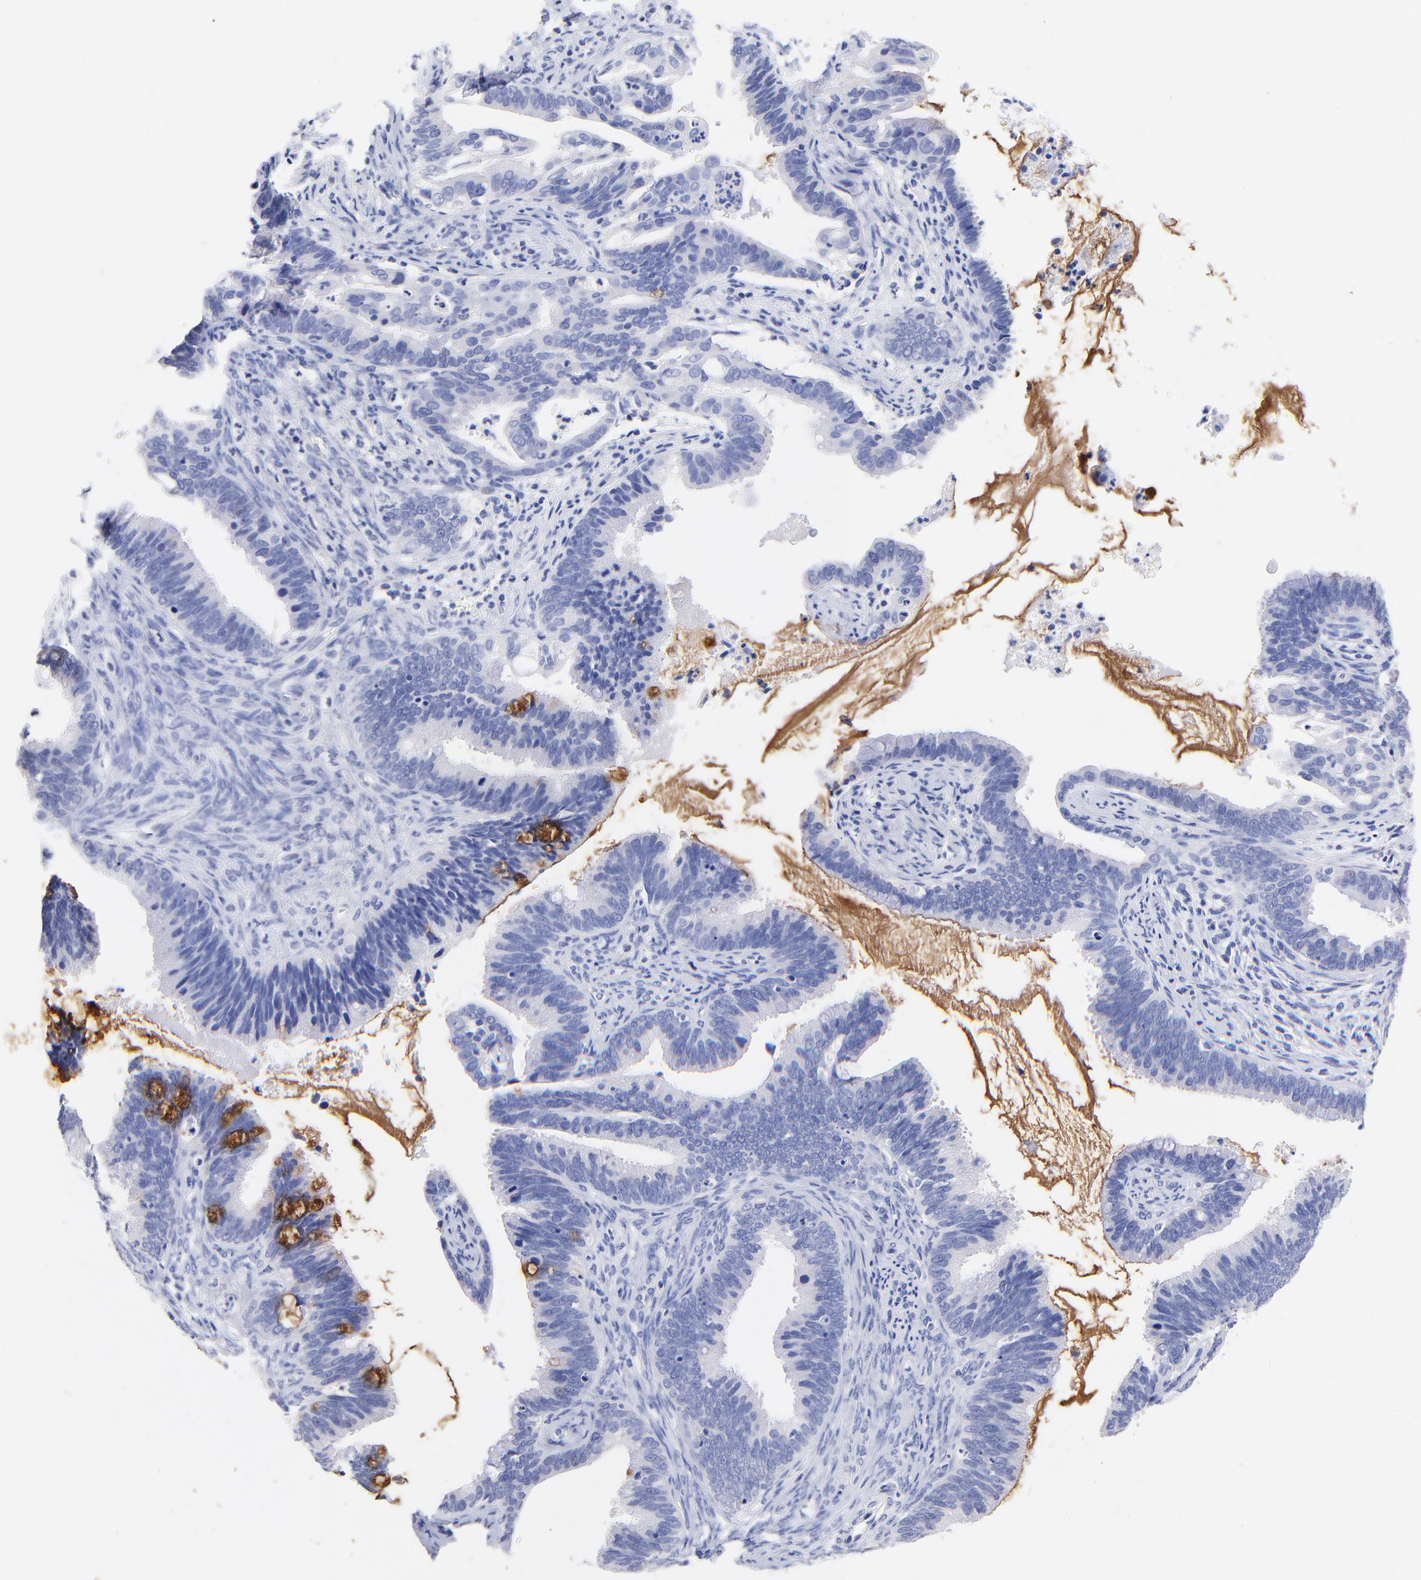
{"staining": {"intensity": "moderate", "quantity": "<25%", "location": "cytoplasmic/membranous"}, "tissue": "cervical cancer", "cell_type": "Tumor cells", "image_type": "cancer", "snomed": [{"axis": "morphology", "description": "Adenocarcinoma, NOS"}, {"axis": "topography", "description": "Cervix"}], "caption": "Brown immunohistochemical staining in human adenocarcinoma (cervical) demonstrates moderate cytoplasmic/membranous staining in about <25% of tumor cells.", "gene": "RAB3A", "patient": {"sex": "female", "age": 47}}